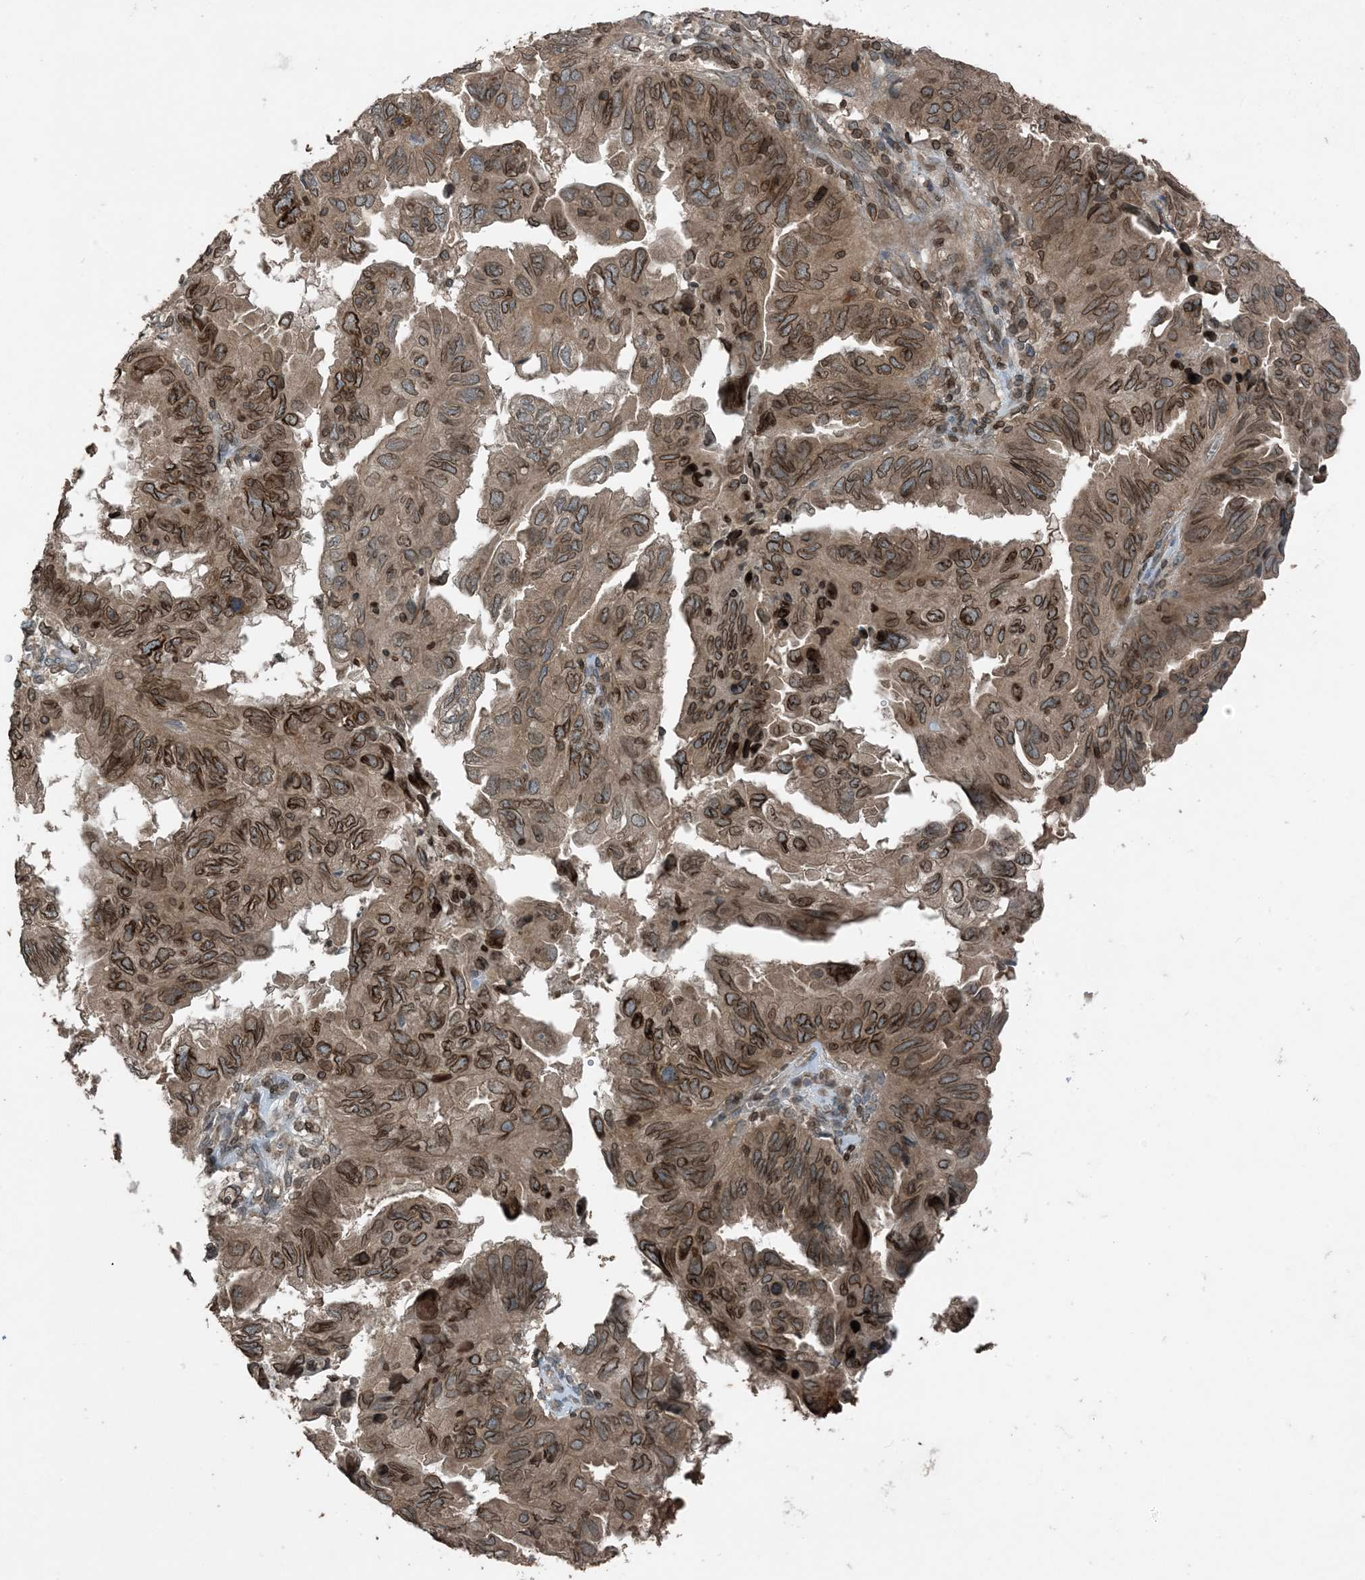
{"staining": {"intensity": "strong", "quantity": ">75%", "location": "cytoplasmic/membranous,nuclear"}, "tissue": "endometrial cancer", "cell_type": "Tumor cells", "image_type": "cancer", "snomed": [{"axis": "morphology", "description": "Adenocarcinoma, NOS"}, {"axis": "topography", "description": "Uterus"}], "caption": "Immunohistochemical staining of endometrial cancer displays high levels of strong cytoplasmic/membranous and nuclear protein positivity in about >75% of tumor cells.", "gene": "ZFAND2B", "patient": {"sex": "female", "age": 77}}